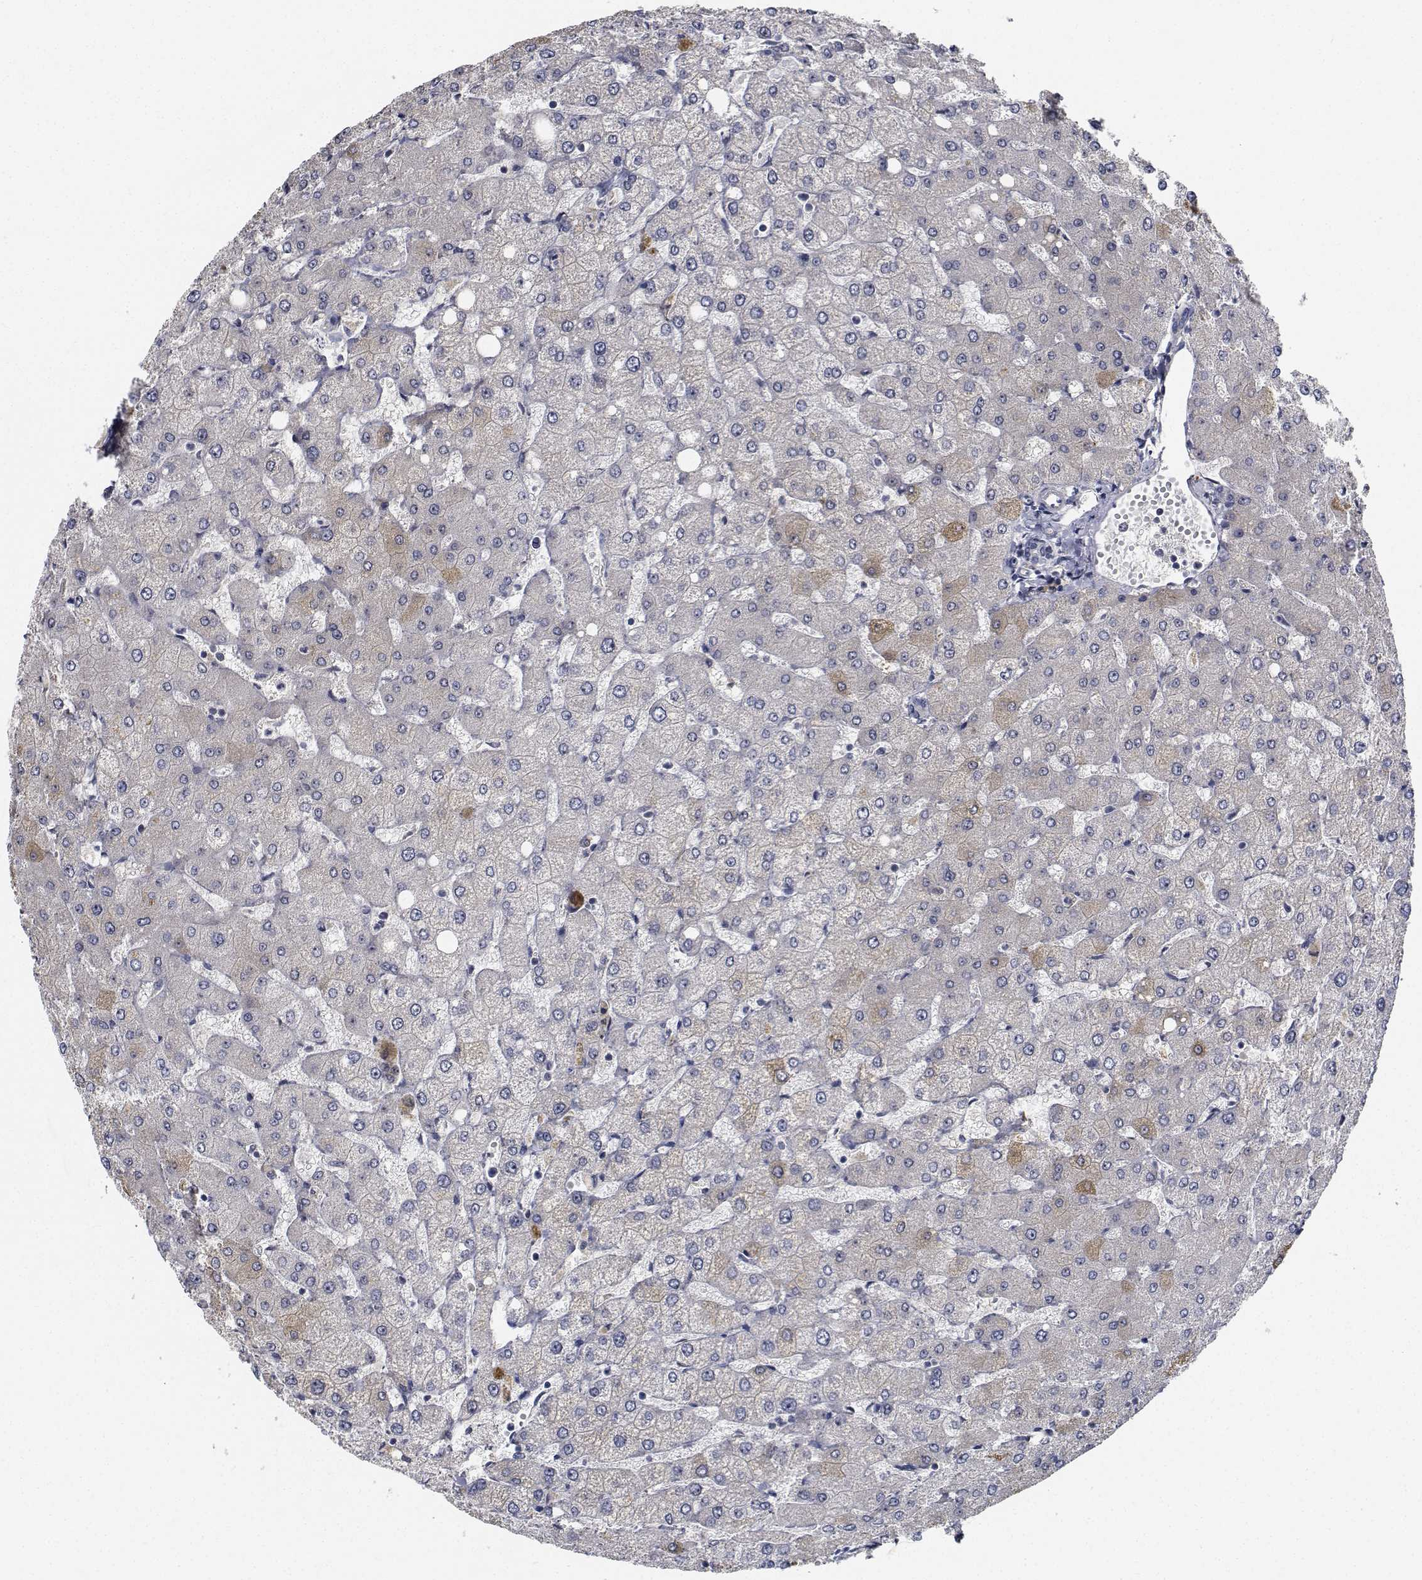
{"staining": {"intensity": "negative", "quantity": "none", "location": "none"}, "tissue": "liver", "cell_type": "Cholangiocytes", "image_type": "normal", "snomed": [{"axis": "morphology", "description": "Normal tissue, NOS"}, {"axis": "topography", "description": "Liver"}], "caption": "The image shows no staining of cholangiocytes in benign liver.", "gene": "NVL", "patient": {"sex": "female", "age": 54}}